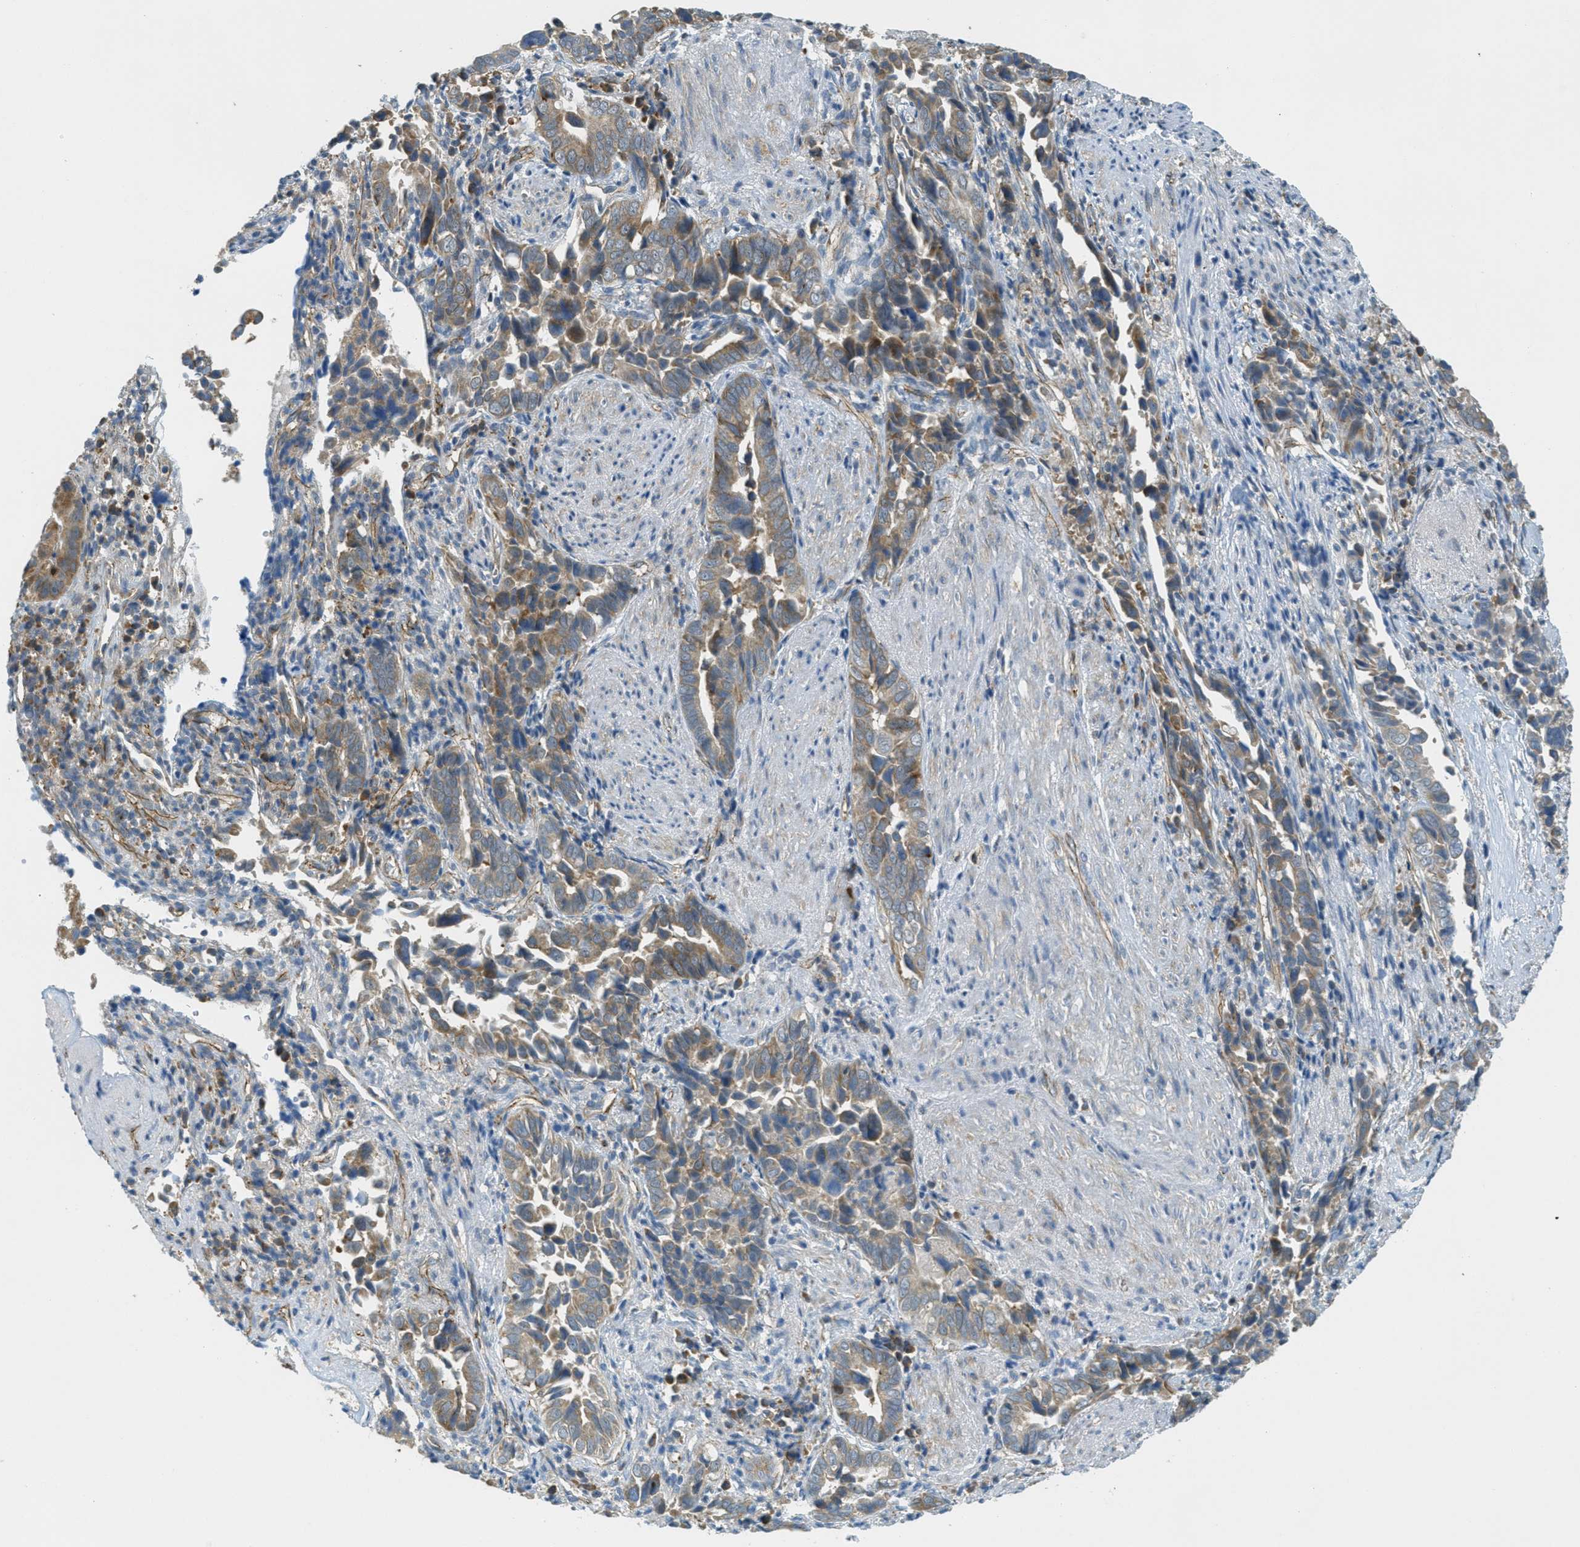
{"staining": {"intensity": "weak", "quantity": ">75%", "location": "cytoplasmic/membranous"}, "tissue": "liver cancer", "cell_type": "Tumor cells", "image_type": "cancer", "snomed": [{"axis": "morphology", "description": "Cholangiocarcinoma"}, {"axis": "topography", "description": "Liver"}], "caption": "Weak cytoplasmic/membranous staining is present in approximately >75% of tumor cells in liver cancer (cholangiocarcinoma). (DAB (3,3'-diaminobenzidine) = brown stain, brightfield microscopy at high magnification).", "gene": "JCAD", "patient": {"sex": "female", "age": 79}}